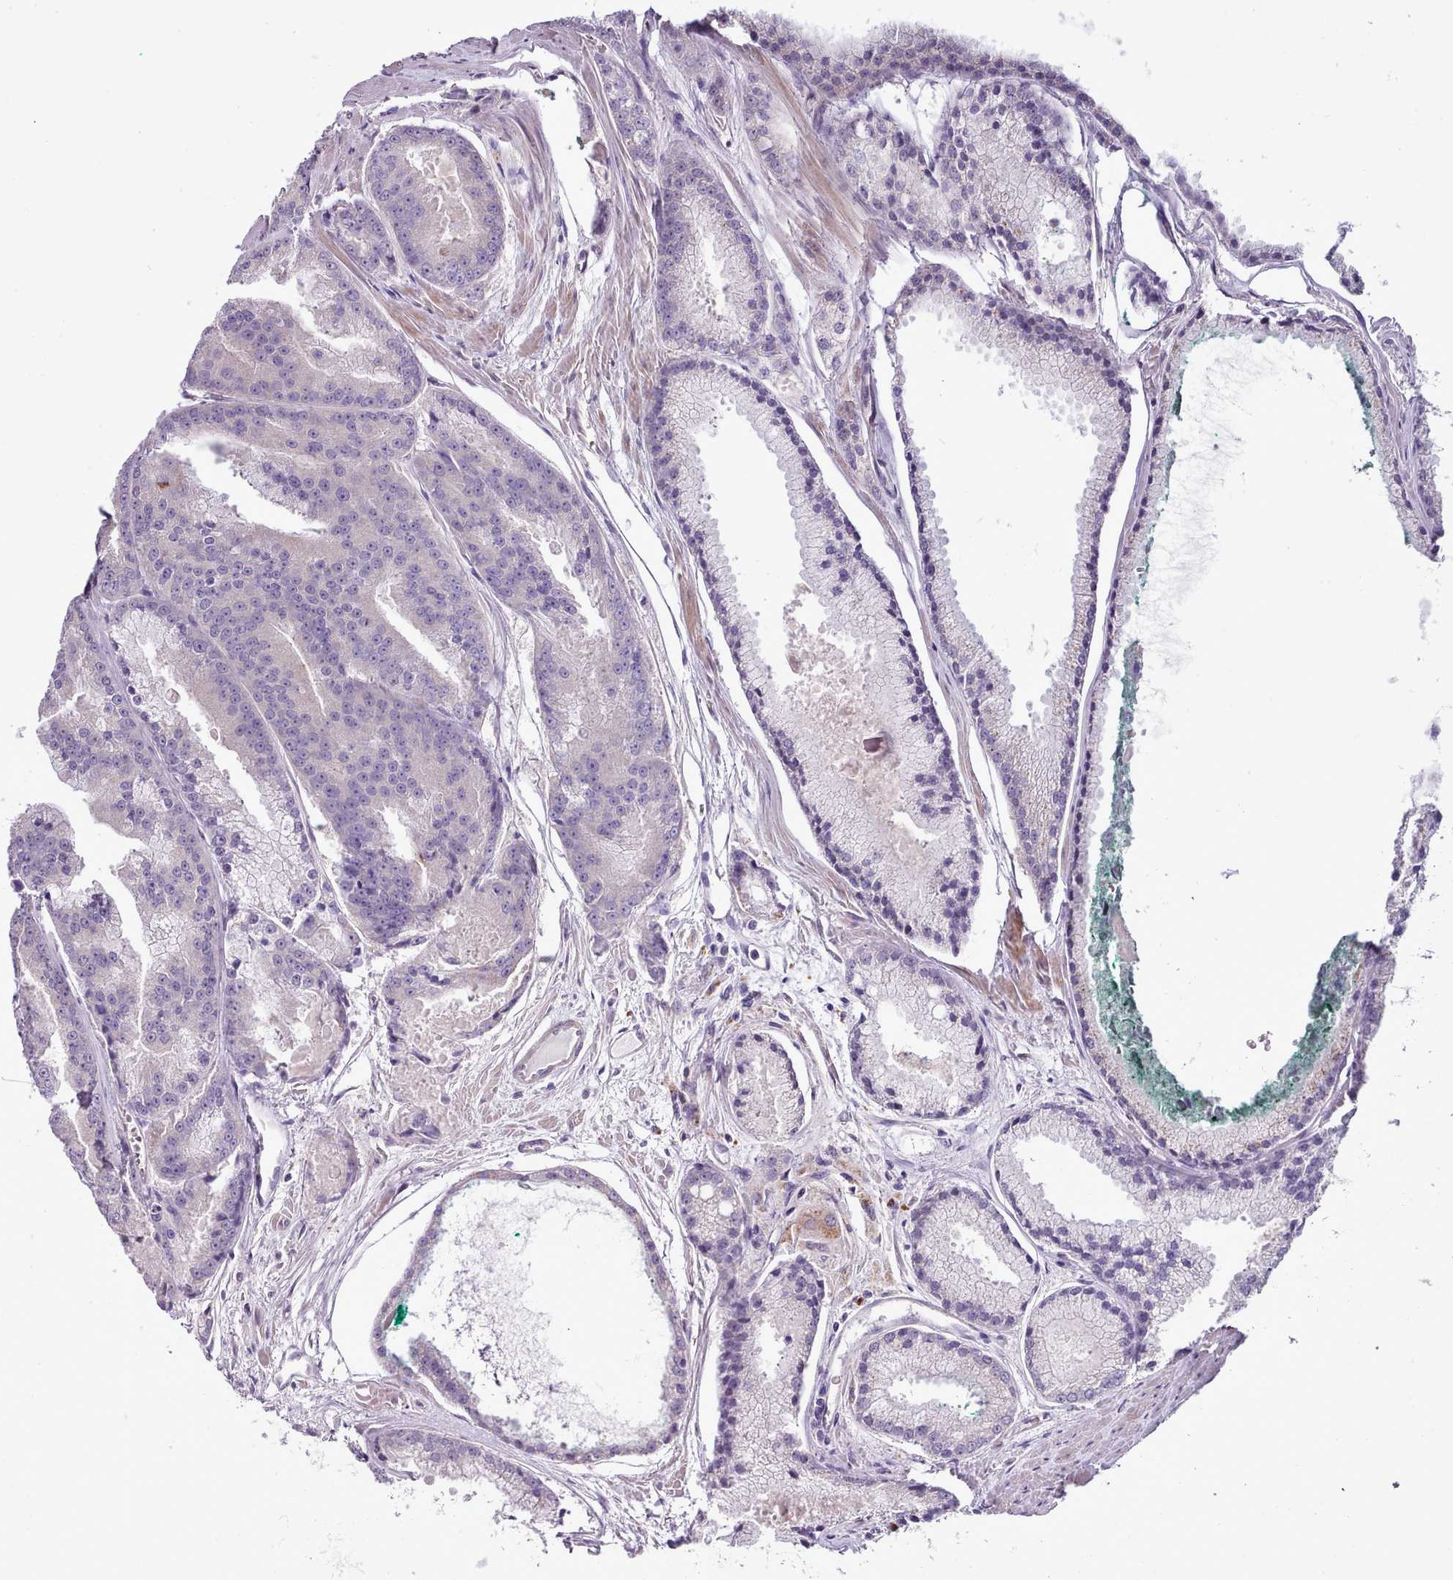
{"staining": {"intensity": "negative", "quantity": "none", "location": "none"}, "tissue": "prostate cancer", "cell_type": "Tumor cells", "image_type": "cancer", "snomed": [{"axis": "morphology", "description": "Adenocarcinoma, High grade"}, {"axis": "topography", "description": "Prostate"}], "caption": "There is no significant positivity in tumor cells of prostate cancer (adenocarcinoma (high-grade)). (Stains: DAB immunohistochemistry with hematoxylin counter stain, Microscopy: brightfield microscopy at high magnification).", "gene": "SETX", "patient": {"sex": "male", "age": 61}}